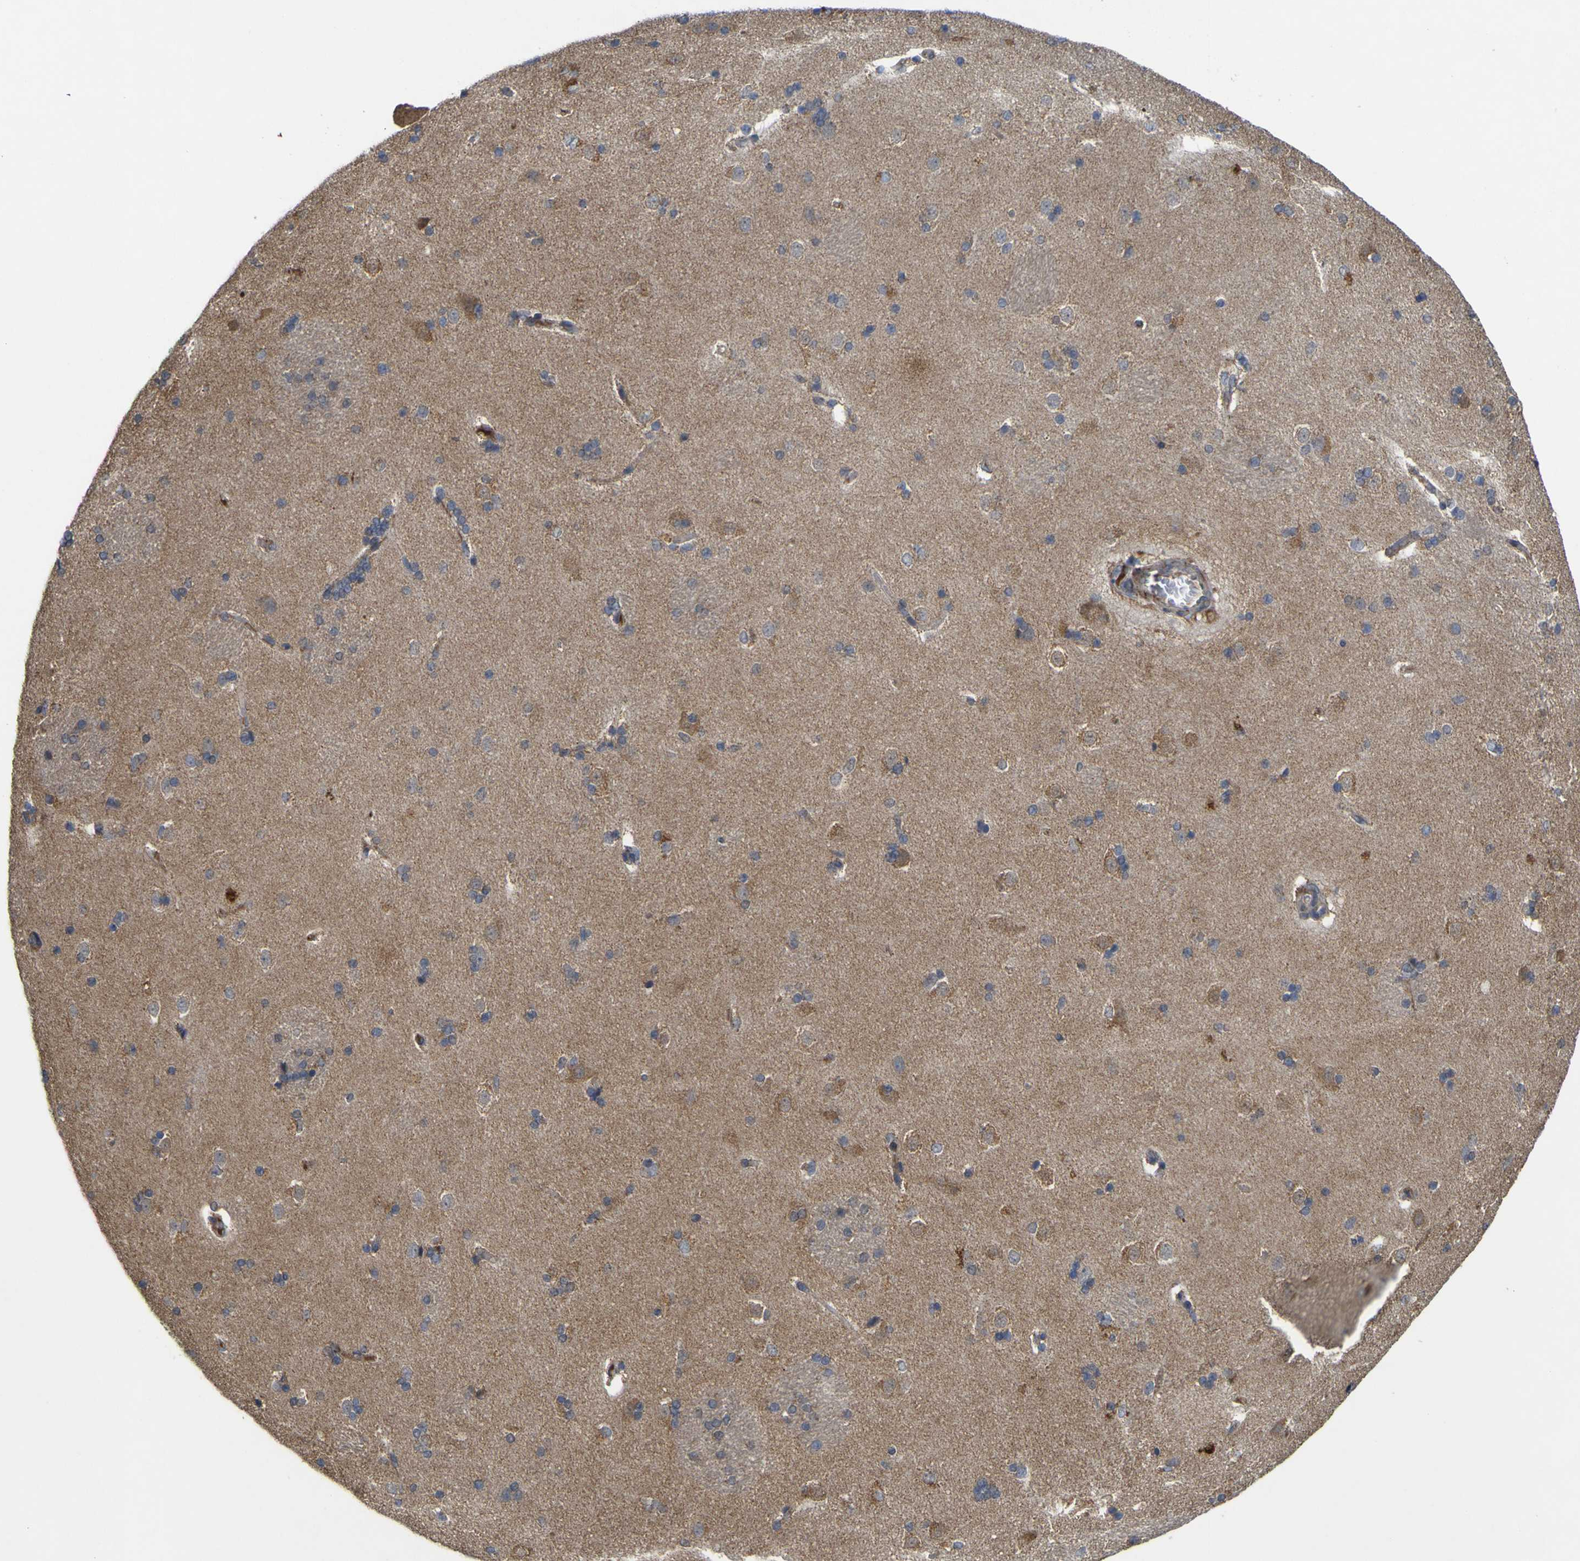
{"staining": {"intensity": "negative", "quantity": "none", "location": "none"}, "tissue": "caudate", "cell_type": "Glial cells", "image_type": "normal", "snomed": [{"axis": "morphology", "description": "Normal tissue, NOS"}, {"axis": "topography", "description": "Lateral ventricle wall"}], "caption": "This histopathology image is of unremarkable caudate stained with immunohistochemistry to label a protein in brown with the nuclei are counter-stained blue. There is no positivity in glial cells.", "gene": "IRAK2", "patient": {"sex": "female", "age": 19}}